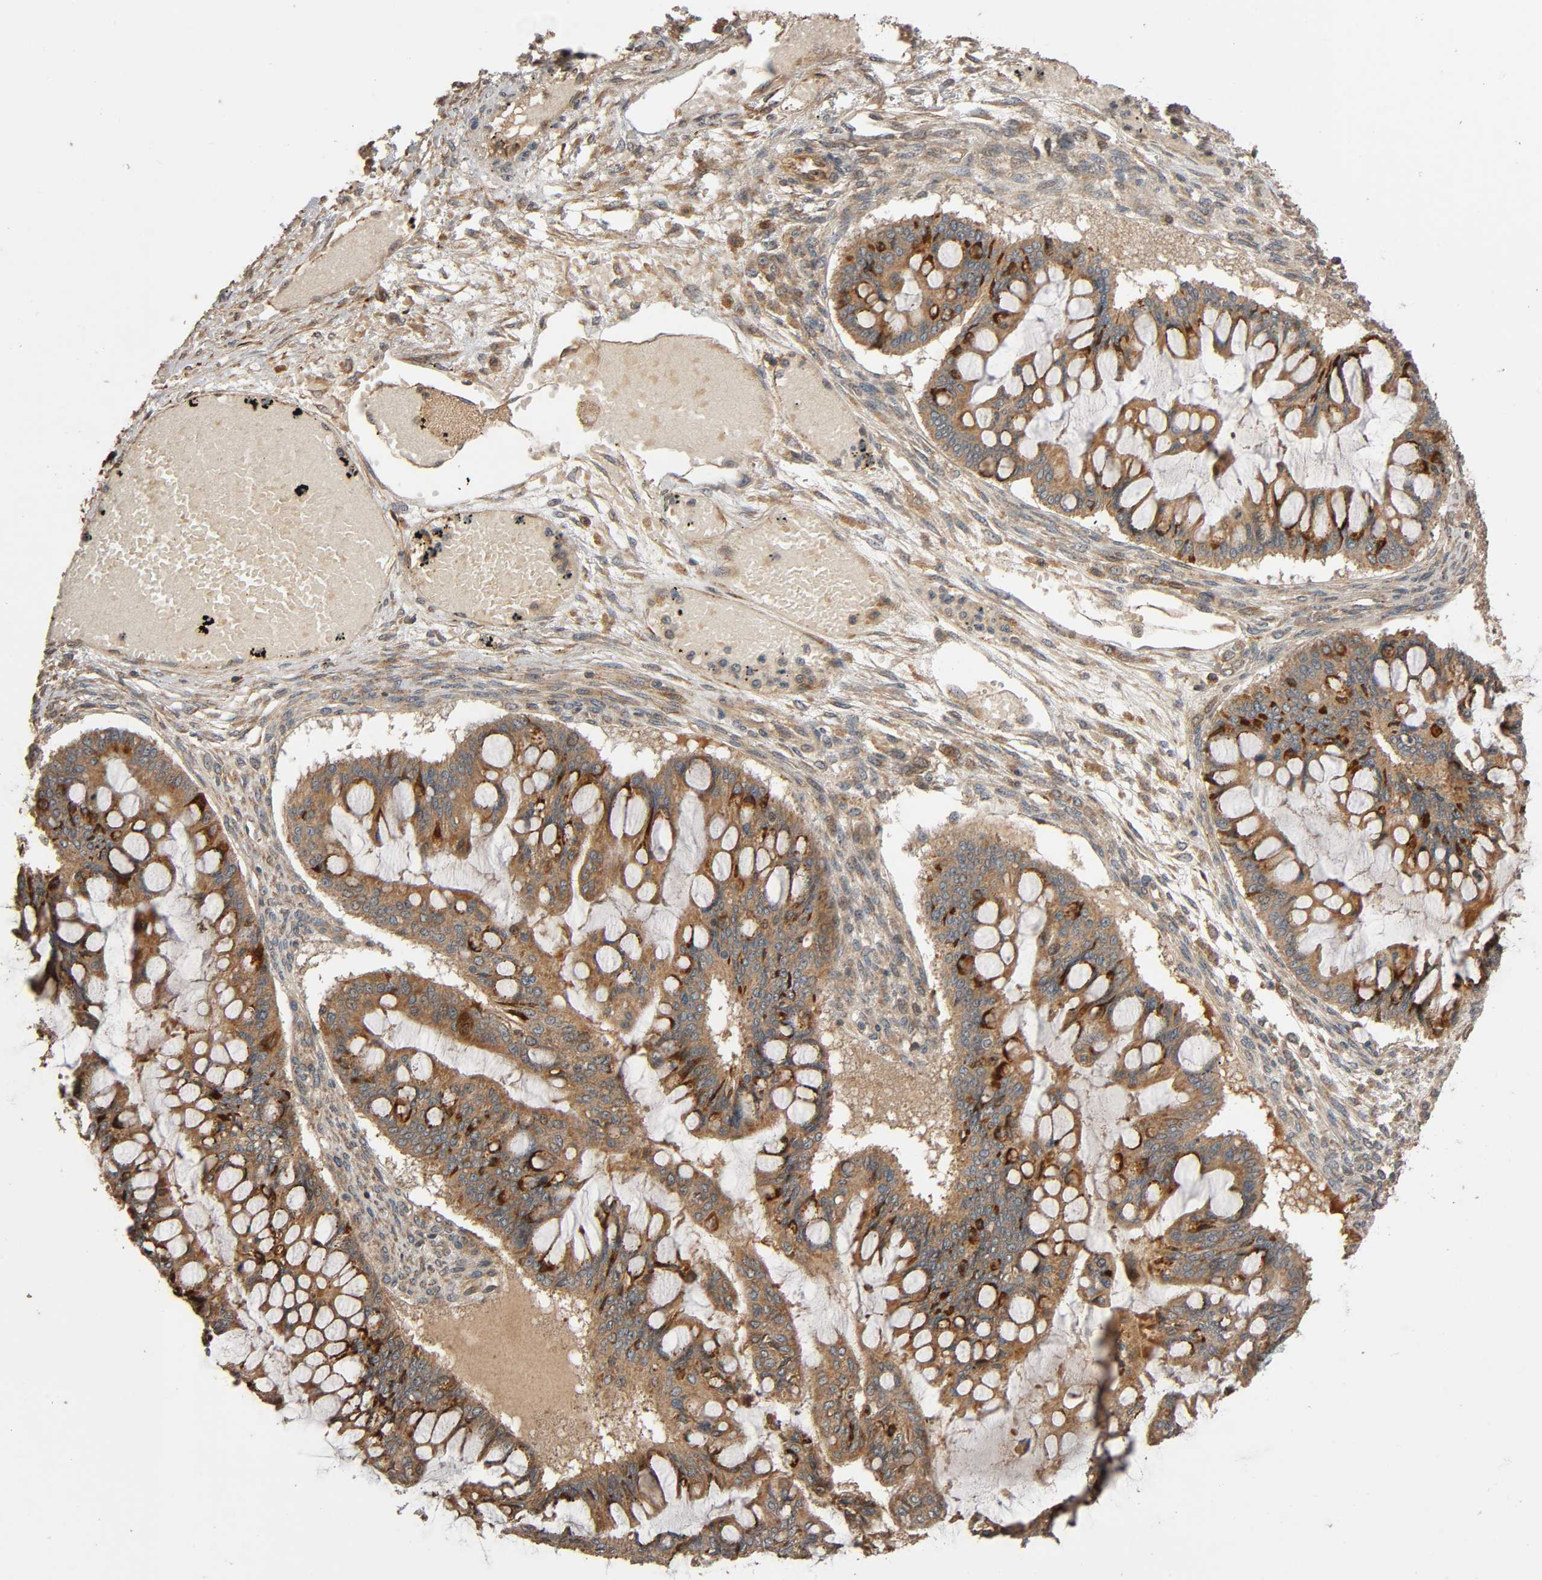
{"staining": {"intensity": "strong", "quantity": ">75%", "location": "cytoplasmic/membranous"}, "tissue": "ovarian cancer", "cell_type": "Tumor cells", "image_type": "cancer", "snomed": [{"axis": "morphology", "description": "Cystadenocarcinoma, mucinous, NOS"}, {"axis": "topography", "description": "Ovary"}], "caption": "There is high levels of strong cytoplasmic/membranous positivity in tumor cells of ovarian cancer (mucinous cystadenocarcinoma), as demonstrated by immunohistochemical staining (brown color).", "gene": "MAP3K8", "patient": {"sex": "female", "age": 73}}